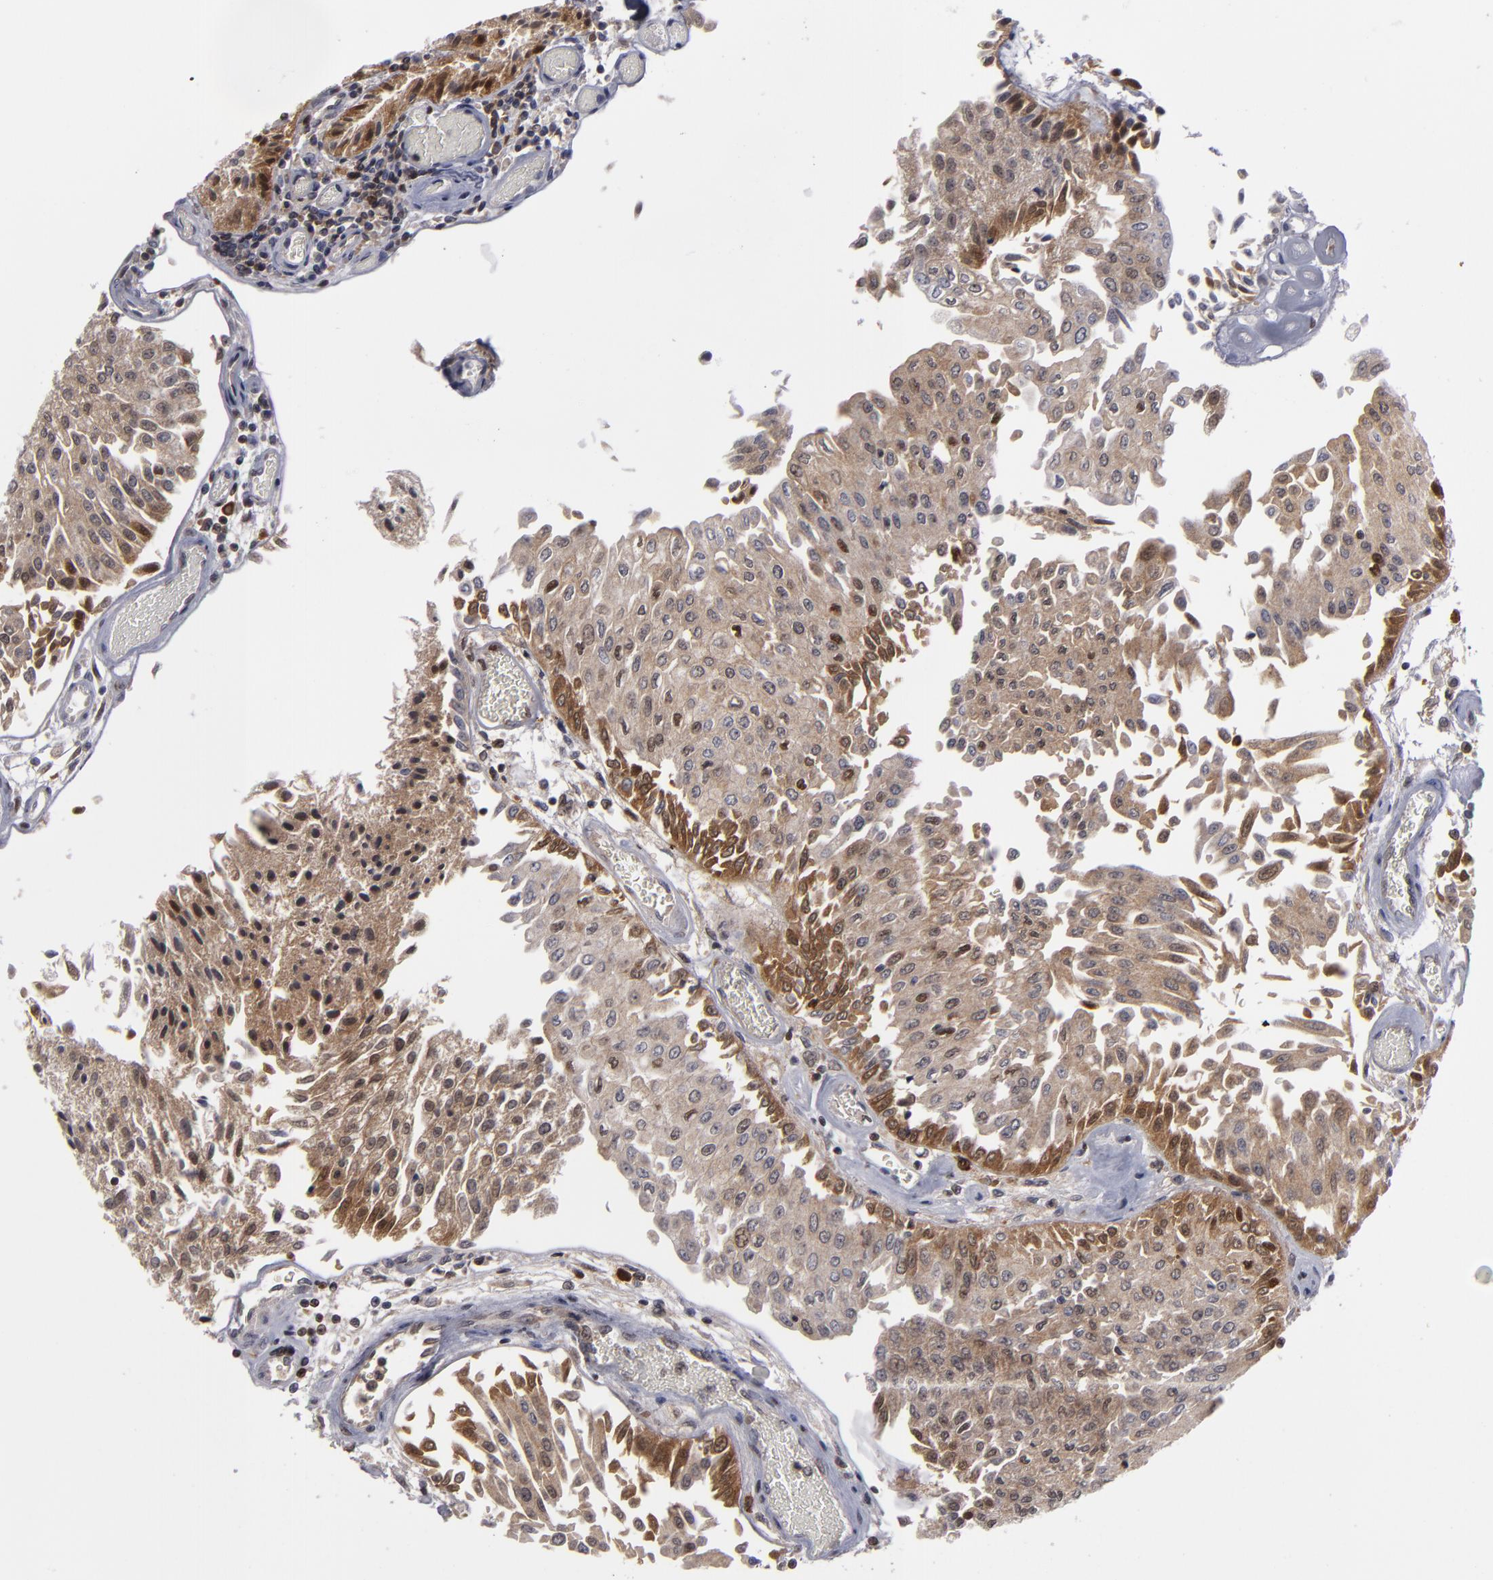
{"staining": {"intensity": "moderate", "quantity": ">75%", "location": "cytoplasmic/membranous,nuclear"}, "tissue": "urothelial cancer", "cell_type": "Tumor cells", "image_type": "cancer", "snomed": [{"axis": "morphology", "description": "Urothelial carcinoma, Low grade"}, {"axis": "topography", "description": "Urinary bladder"}], "caption": "A micrograph of urothelial carcinoma (low-grade) stained for a protein shows moderate cytoplasmic/membranous and nuclear brown staining in tumor cells.", "gene": "GSR", "patient": {"sex": "male", "age": 86}}